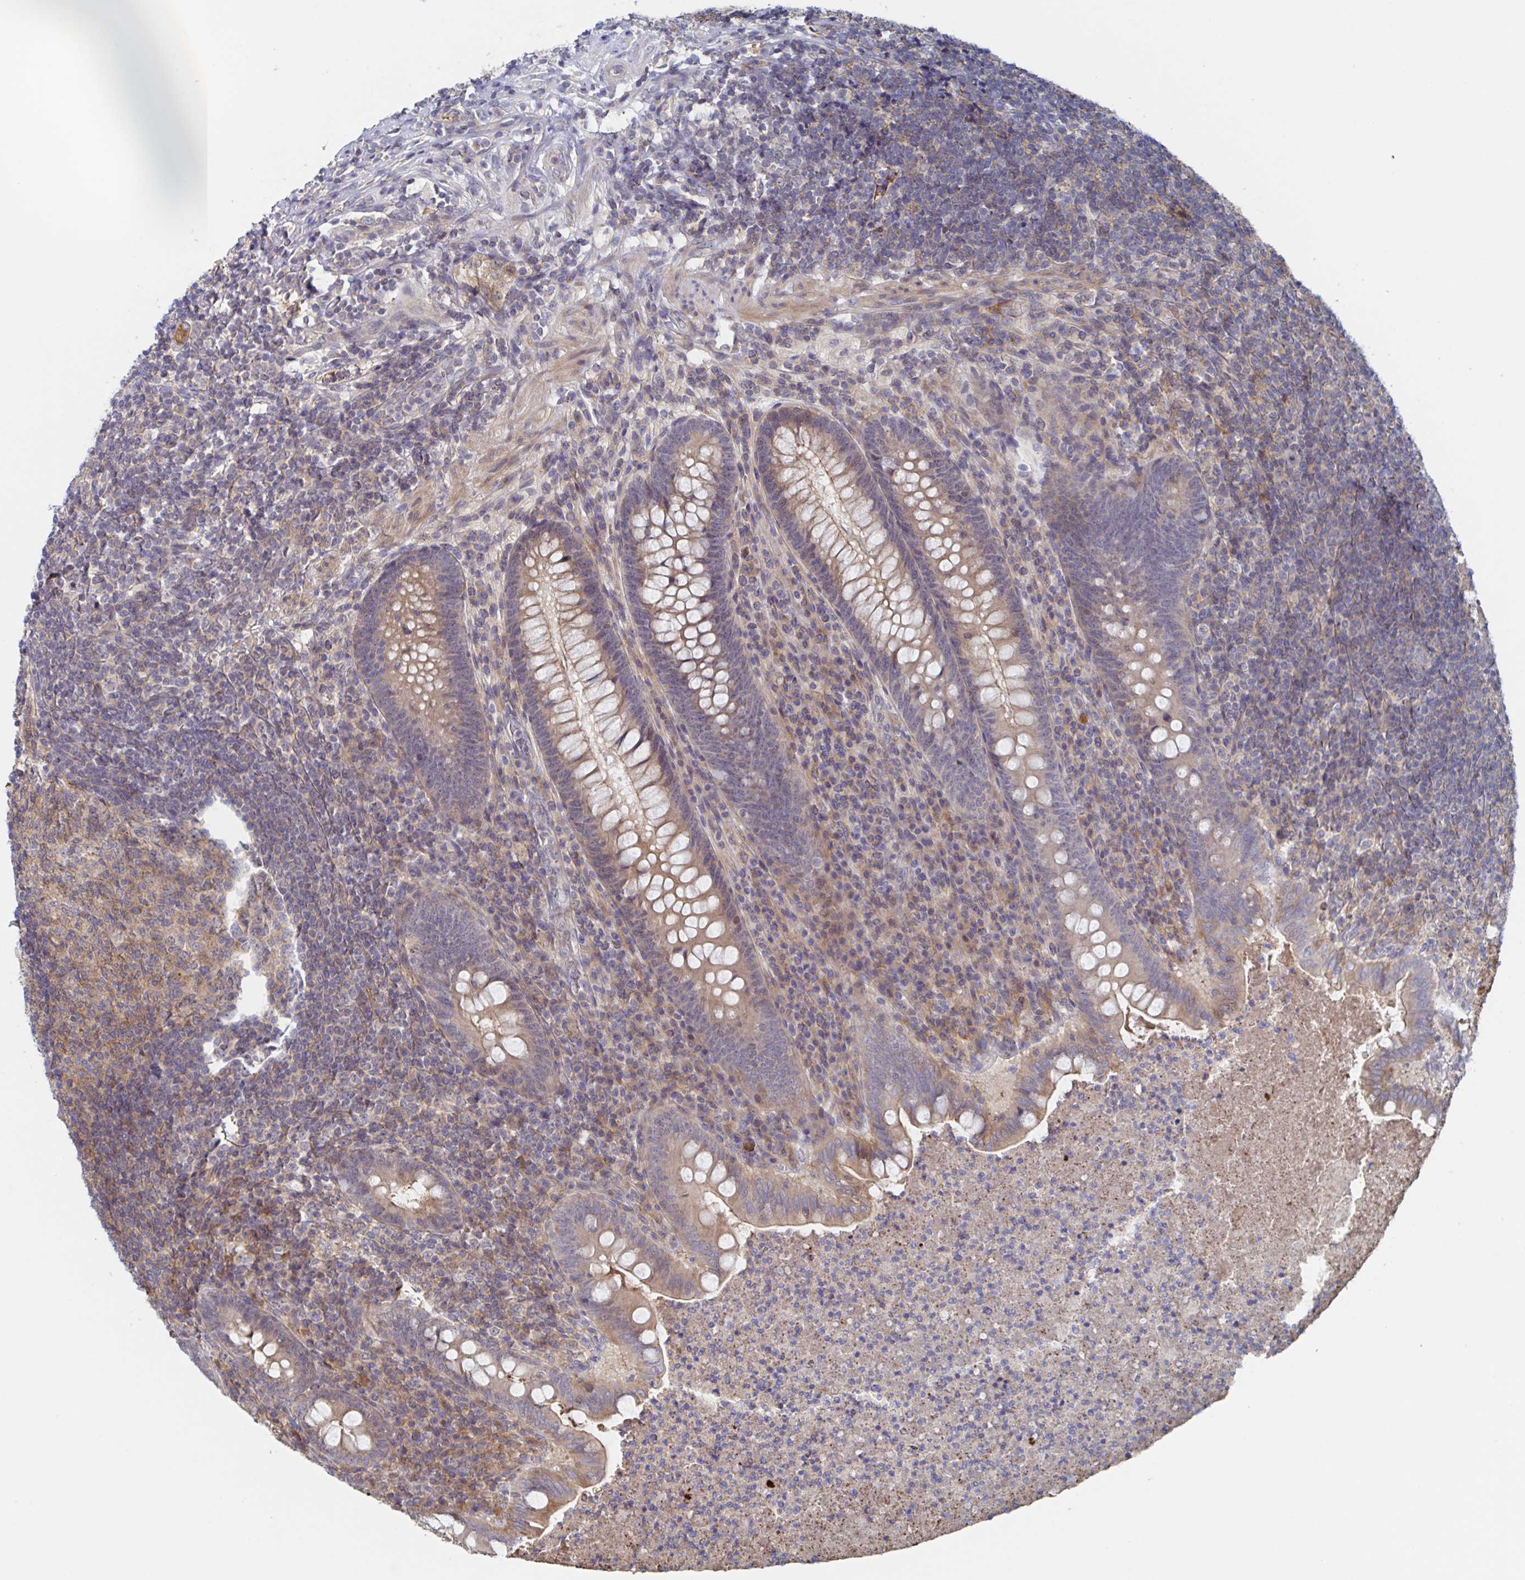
{"staining": {"intensity": "weak", "quantity": "25%-75%", "location": "cytoplasmic/membranous"}, "tissue": "appendix", "cell_type": "Glandular cells", "image_type": "normal", "snomed": [{"axis": "morphology", "description": "Normal tissue, NOS"}, {"axis": "topography", "description": "Appendix"}], "caption": "Glandular cells reveal low levels of weak cytoplasmic/membranous positivity in about 25%-75% of cells in benign appendix. The protein is shown in brown color, while the nuclei are stained blue.", "gene": "DHRS12", "patient": {"sex": "male", "age": 47}}